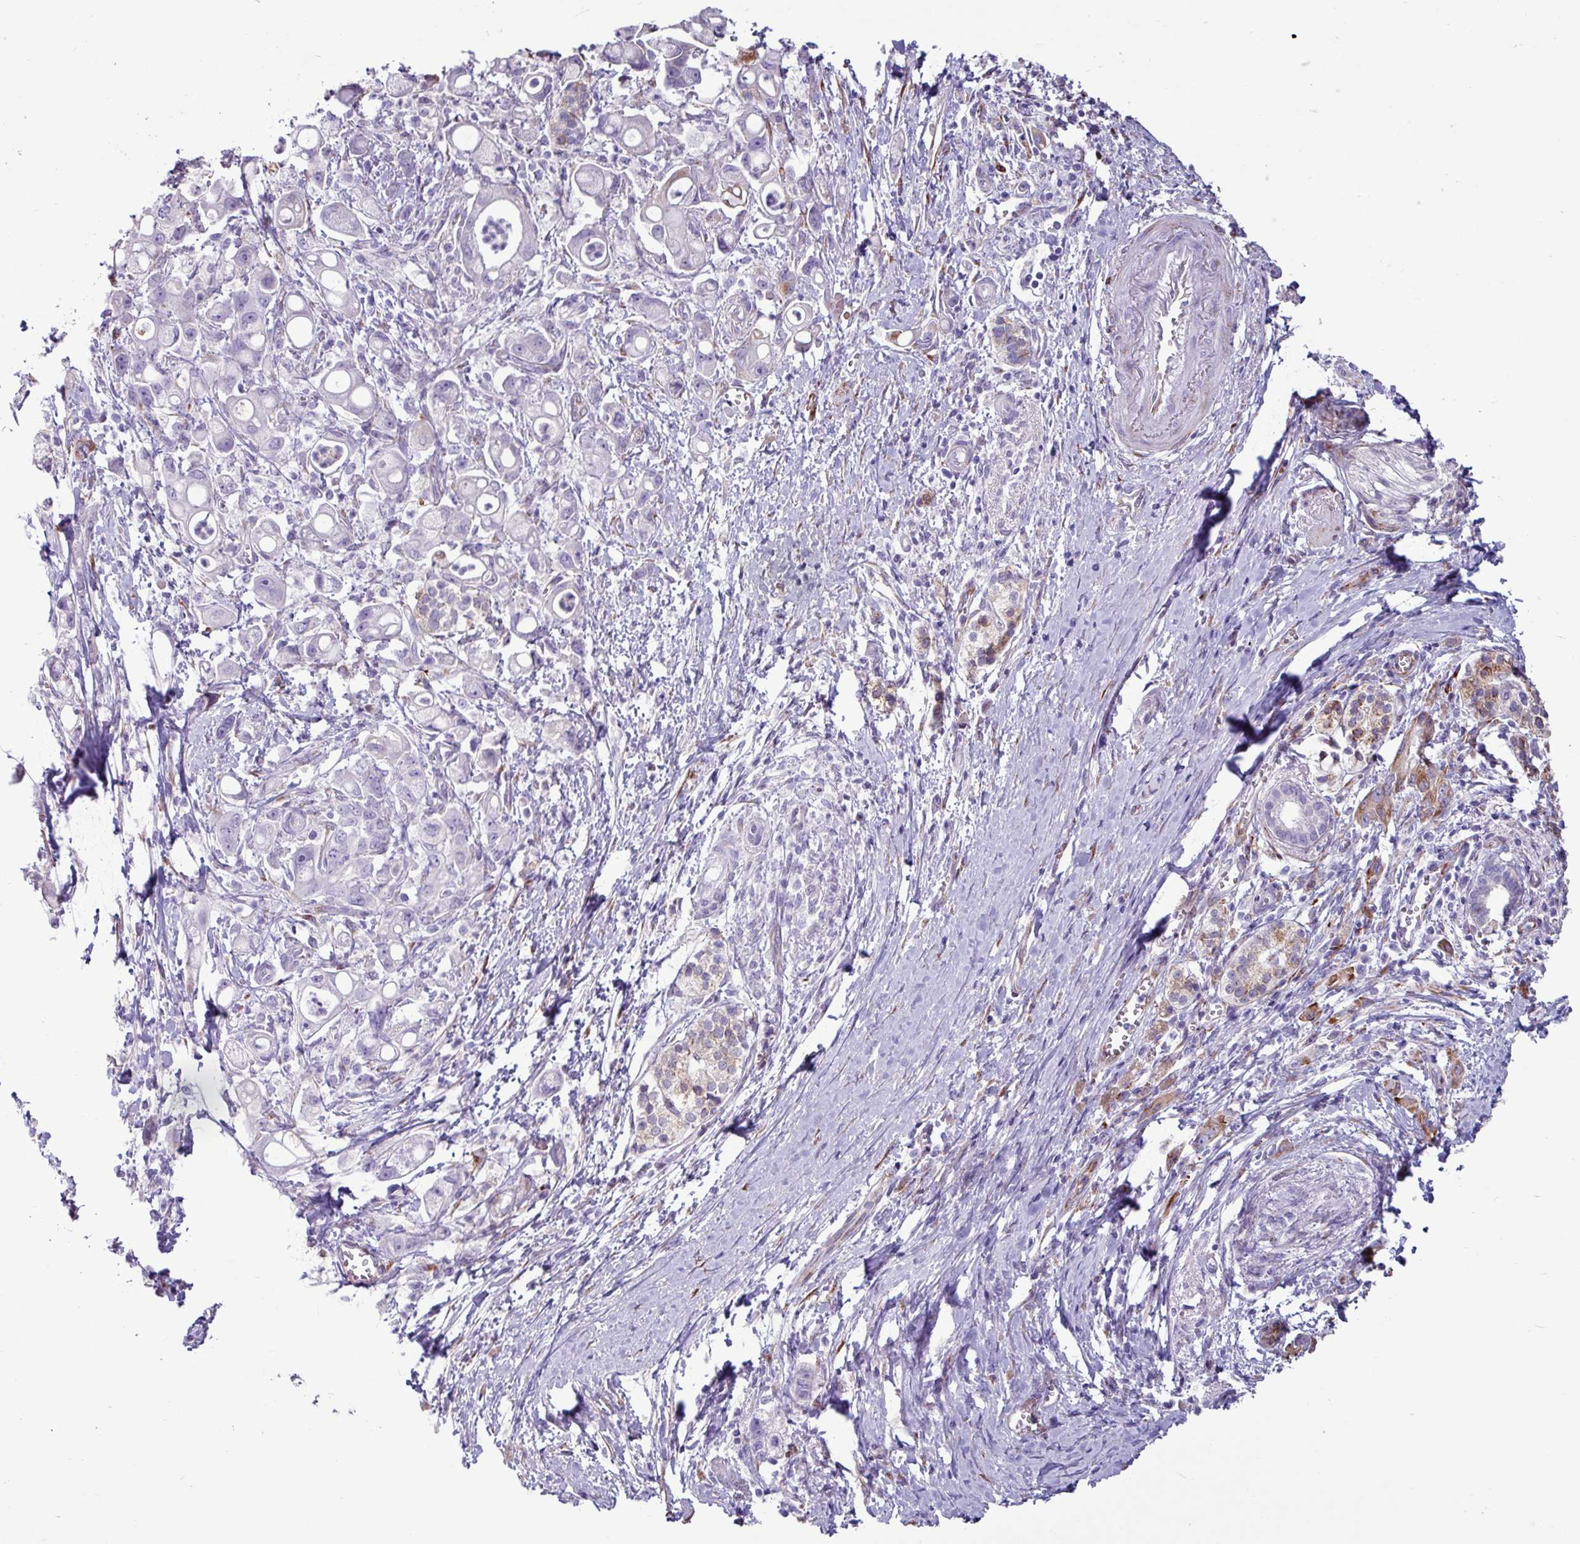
{"staining": {"intensity": "negative", "quantity": "none", "location": "none"}, "tissue": "pancreatic cancer", "cell_type": "Tumor cells", "image_type": "cancer", "snomed": [{"axis": "morphology", "description": "Adenocarcinoma, NOS"}, {"axis": "topography", "description": "Pancreas"}], "caption": "Tumor cells are negative for brown protein staining in adenocarcinoma (pancreatic).", "gene": "PPP1R35", "patient": {"sex": "male", "age": 68}}